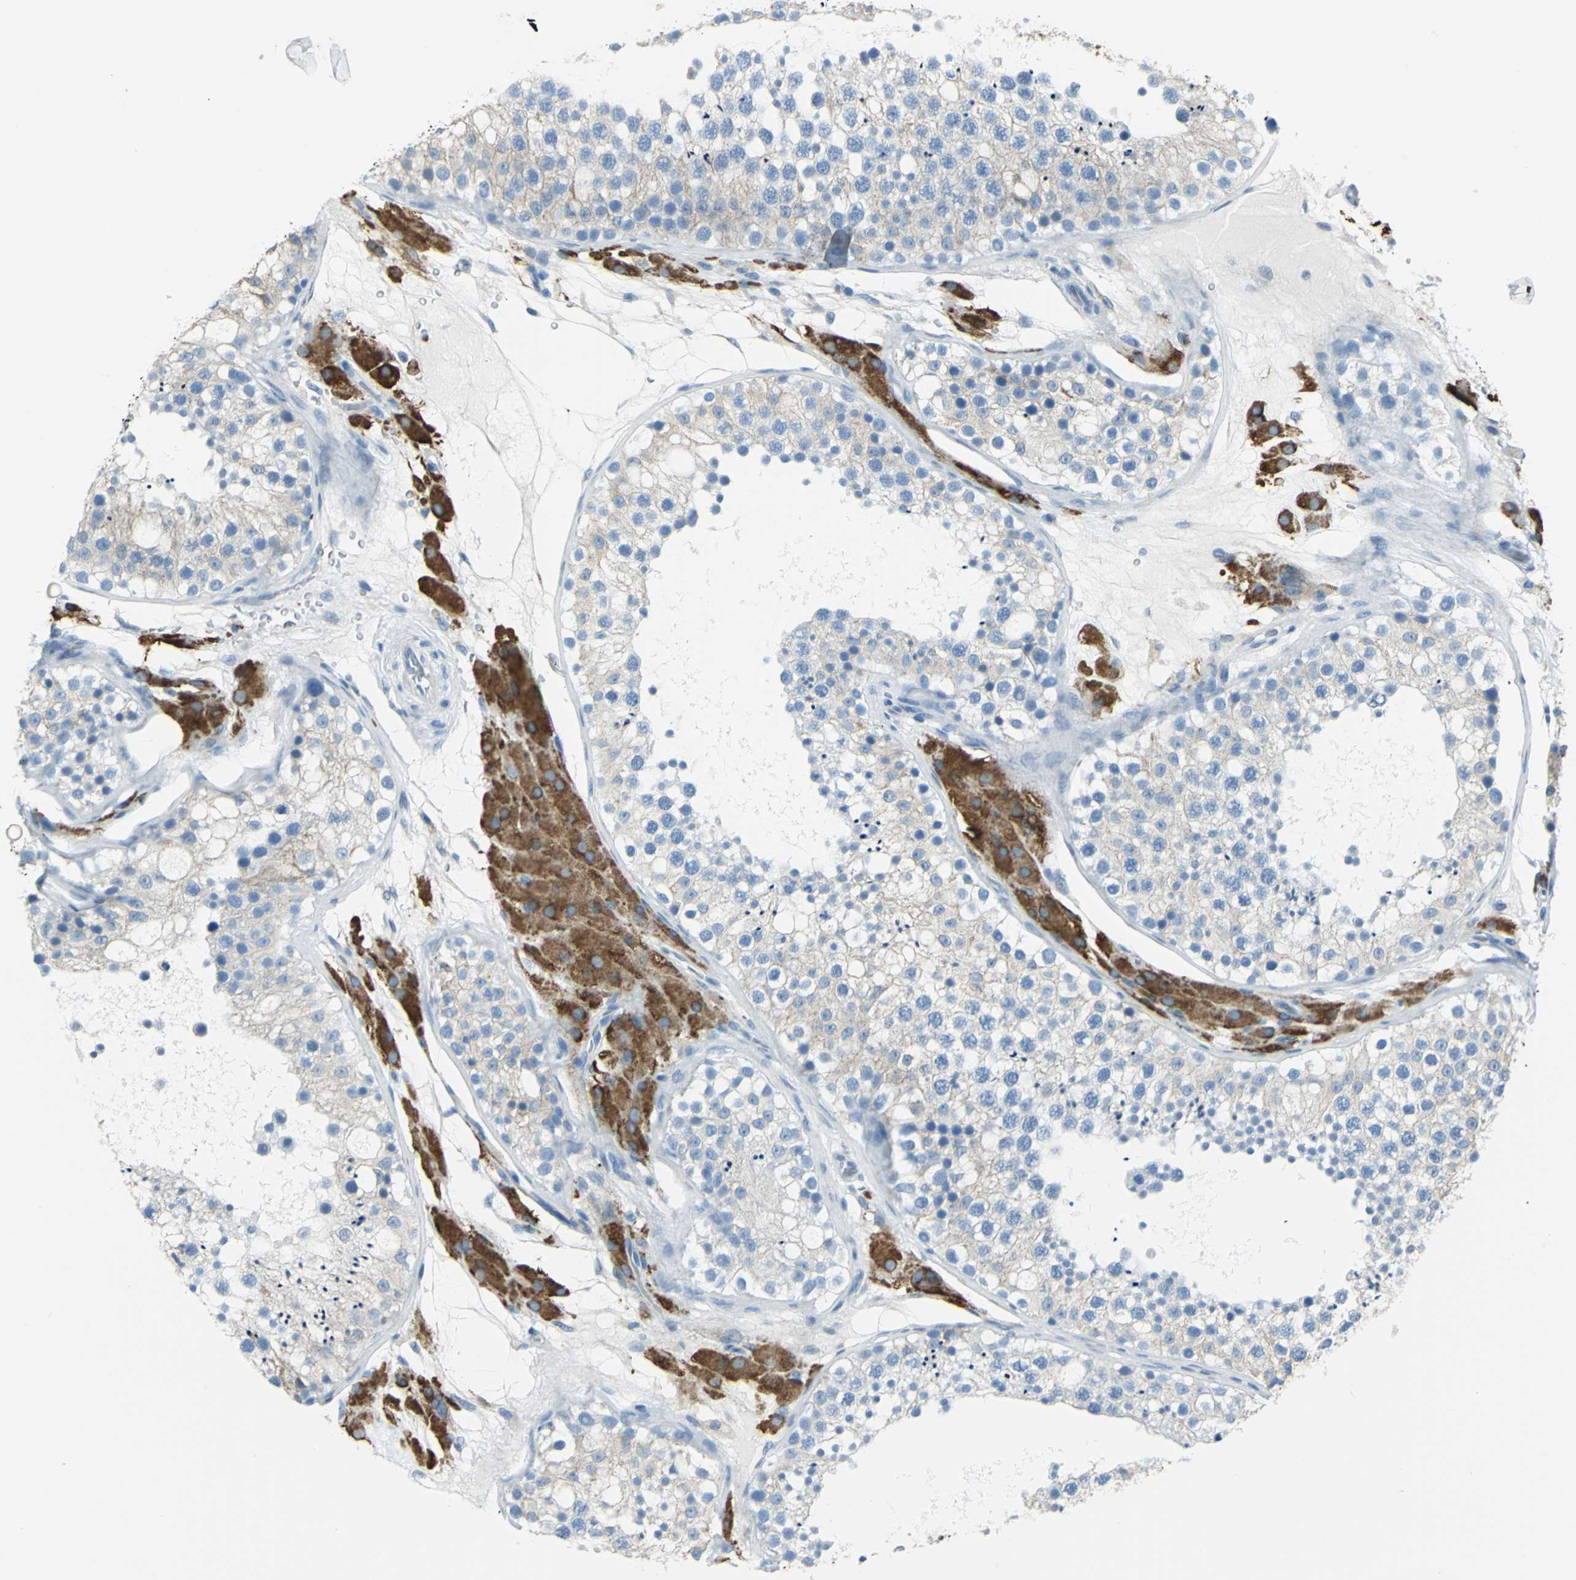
{"staining": {"intensity": "weak", "quantity": "<25%", "location": "cytoplasmic/membranous"}, "tissue": "testis", "cell_type": "Cells in seminiferous ducts", "image_type": "normal", "snomed": [{"axis": "morphology", "description": "Normal tissue, NOS"}, {"axis": "topography", "description": "Testis"}], "caption": "The histopathology image displays no significant staining in cells in seminiferous ducts of testis.", "gene": "CYB5A", "patient": {"sex": "male", "age": 26}}